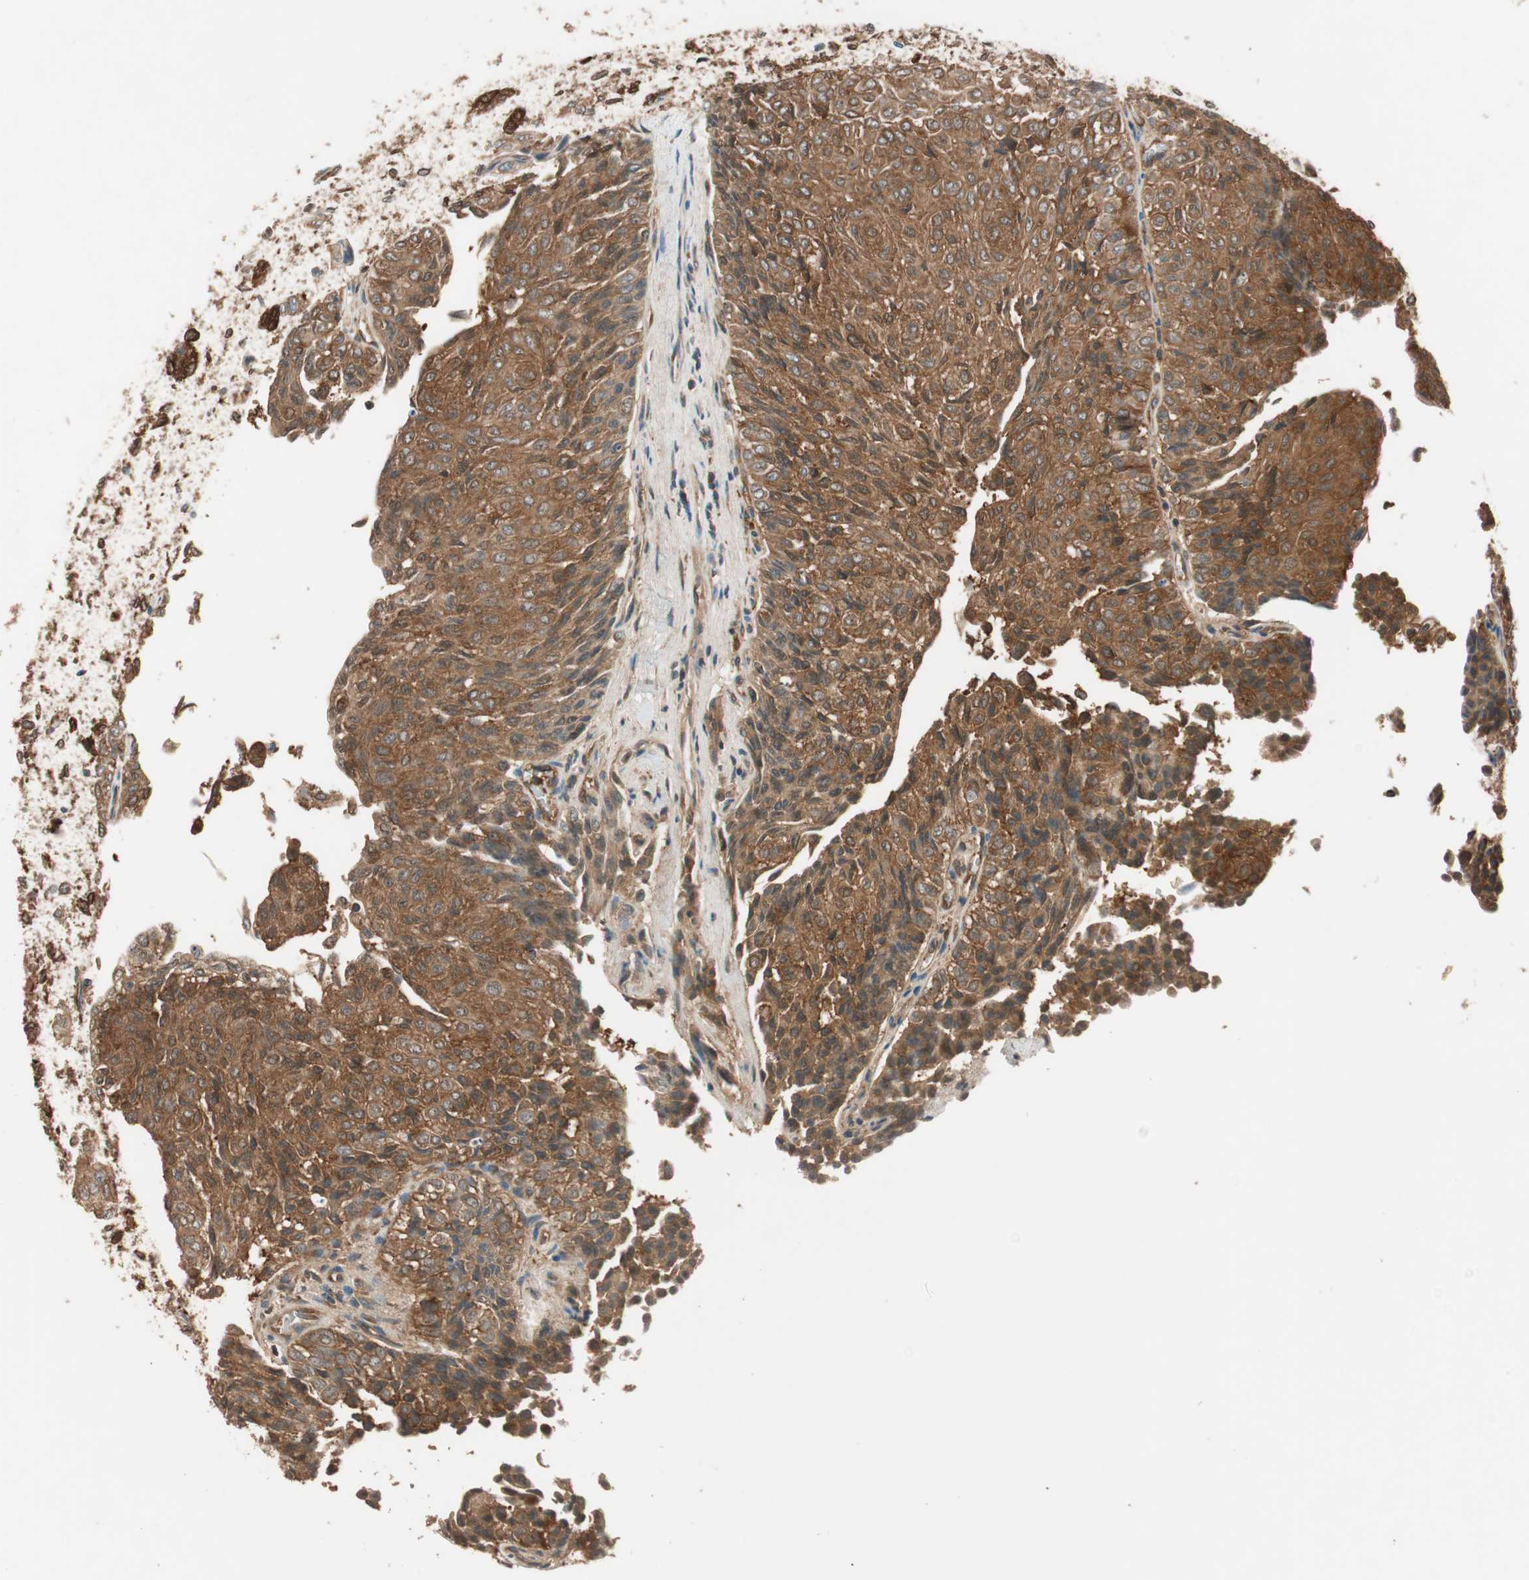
{"staining": {"intensity": "strong", "quantity": ">75%", "location": "cytoplasmic/membranous"}, "tissue": "urothelial cancer", "cell_type": "Tumor cells", "image_type": "cancer", "snomed": [{"axis": "morphology", "description": "Urothelial carcinoma, Low grade"}, {"axis": "topography", "description": "Urinary bladder"}], "caption": "This is an image of immunohistochemistry (IHC) staining of urothelial cancer, which shows strong expression in the cytoplasmic/membranous of tumor cells.", "gene": "WASL", "patient": {"sex": "male", "age": 78}}